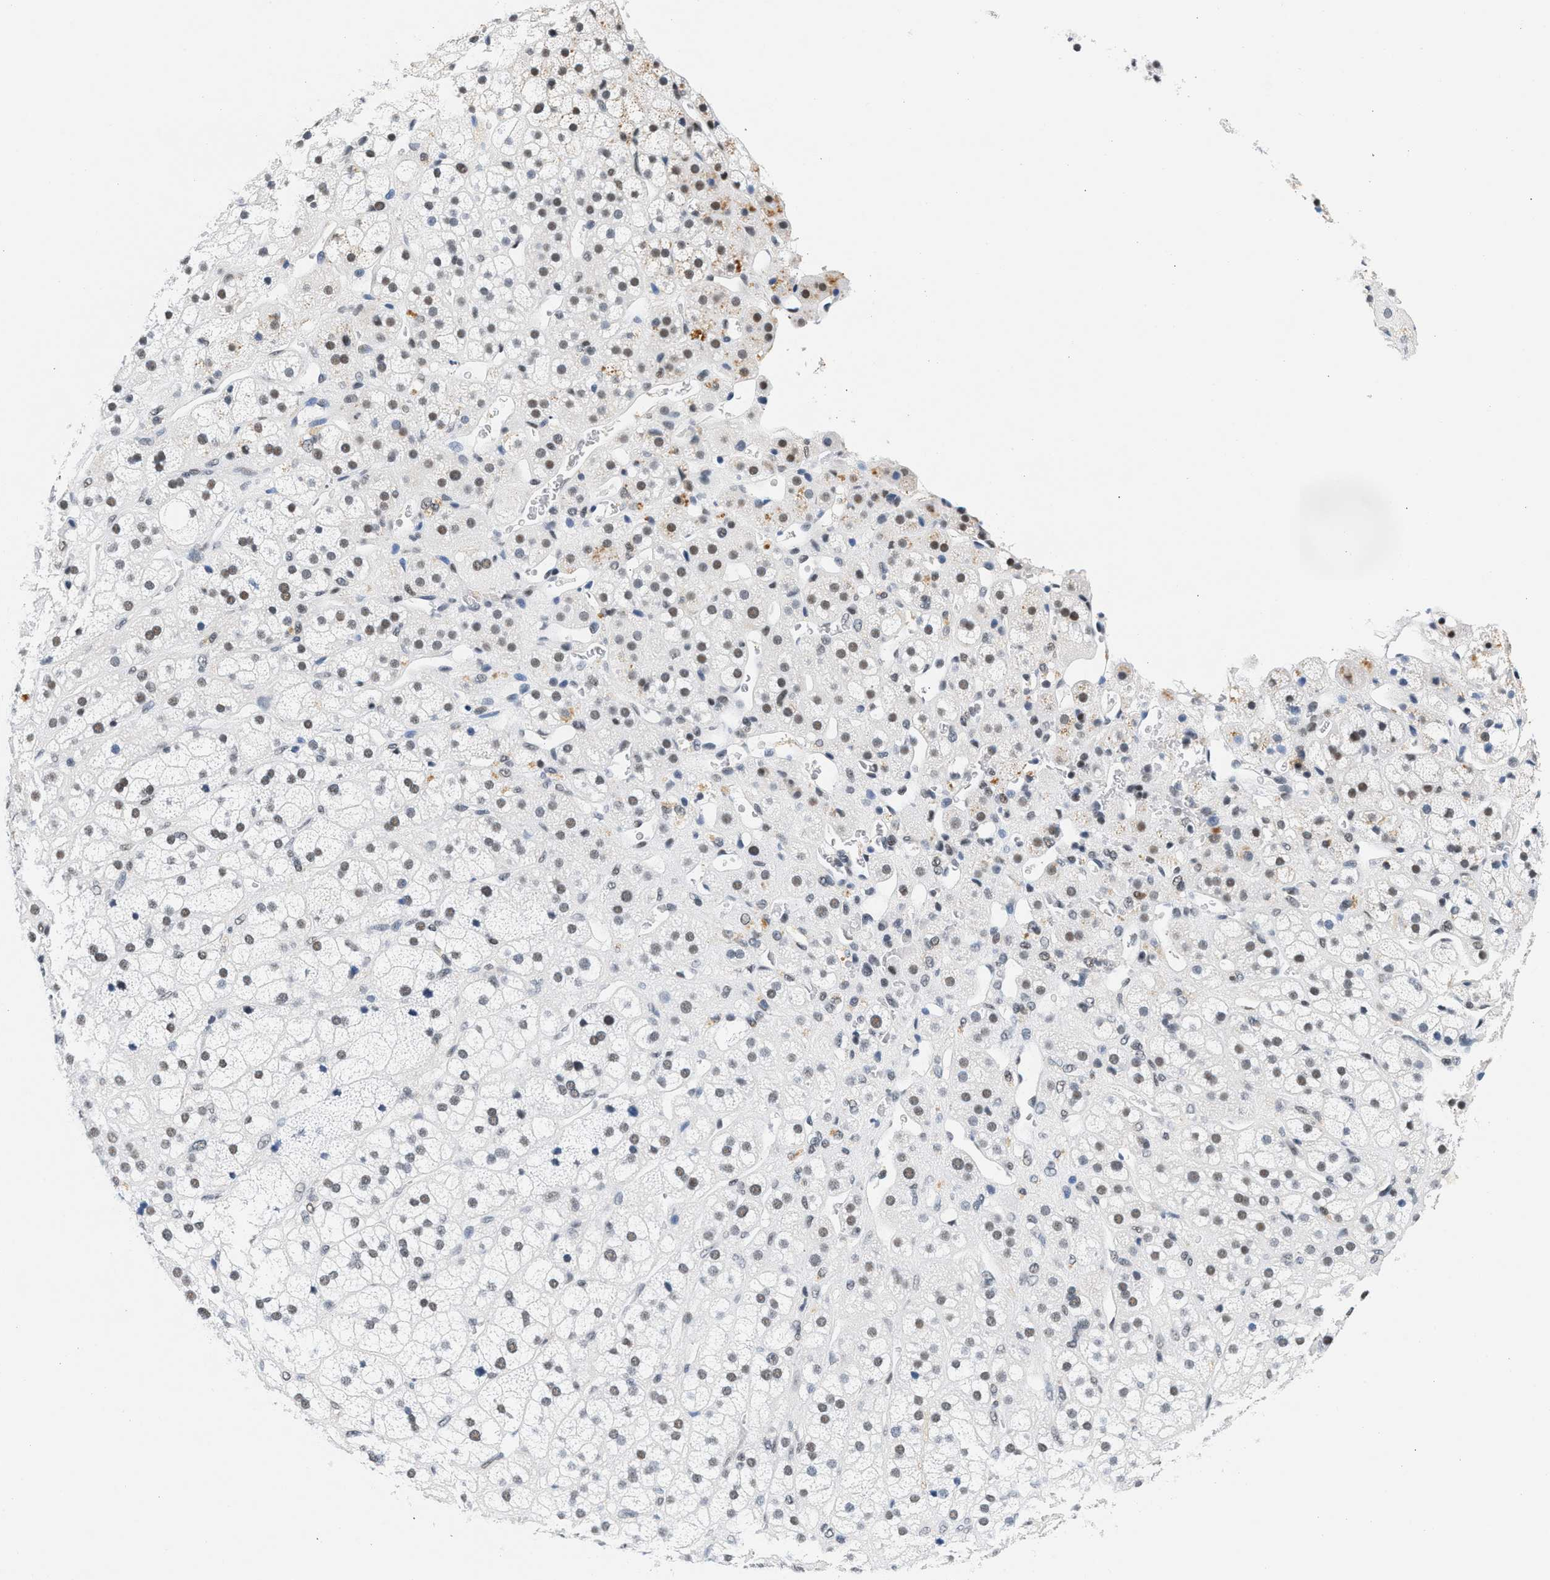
{"staining": {"intensity": "weak", "quantity": ">75%", "location": "nuclear"}, "tissue": "adrenal gland", "cell_type": "Glandular cells", "image_type": "normal", "snomed": [{"axis": "morphology", "description": "Normal tissue, NOS"}, {"axis": "topography", "description": "Adrenal gland"}], "caption": "A histopathology image of adrenal gland stained for a protein exhibits weak nuclear brown staining in glandular cells. The staining is performed using DAB (3,3'-diaminobenzidine) brown chromogen to label protein expression. The nuclei are counter-stained blue using hematoxylin.", "gene": "ATF2", "patient": {"sex": "male", "age": 56}}